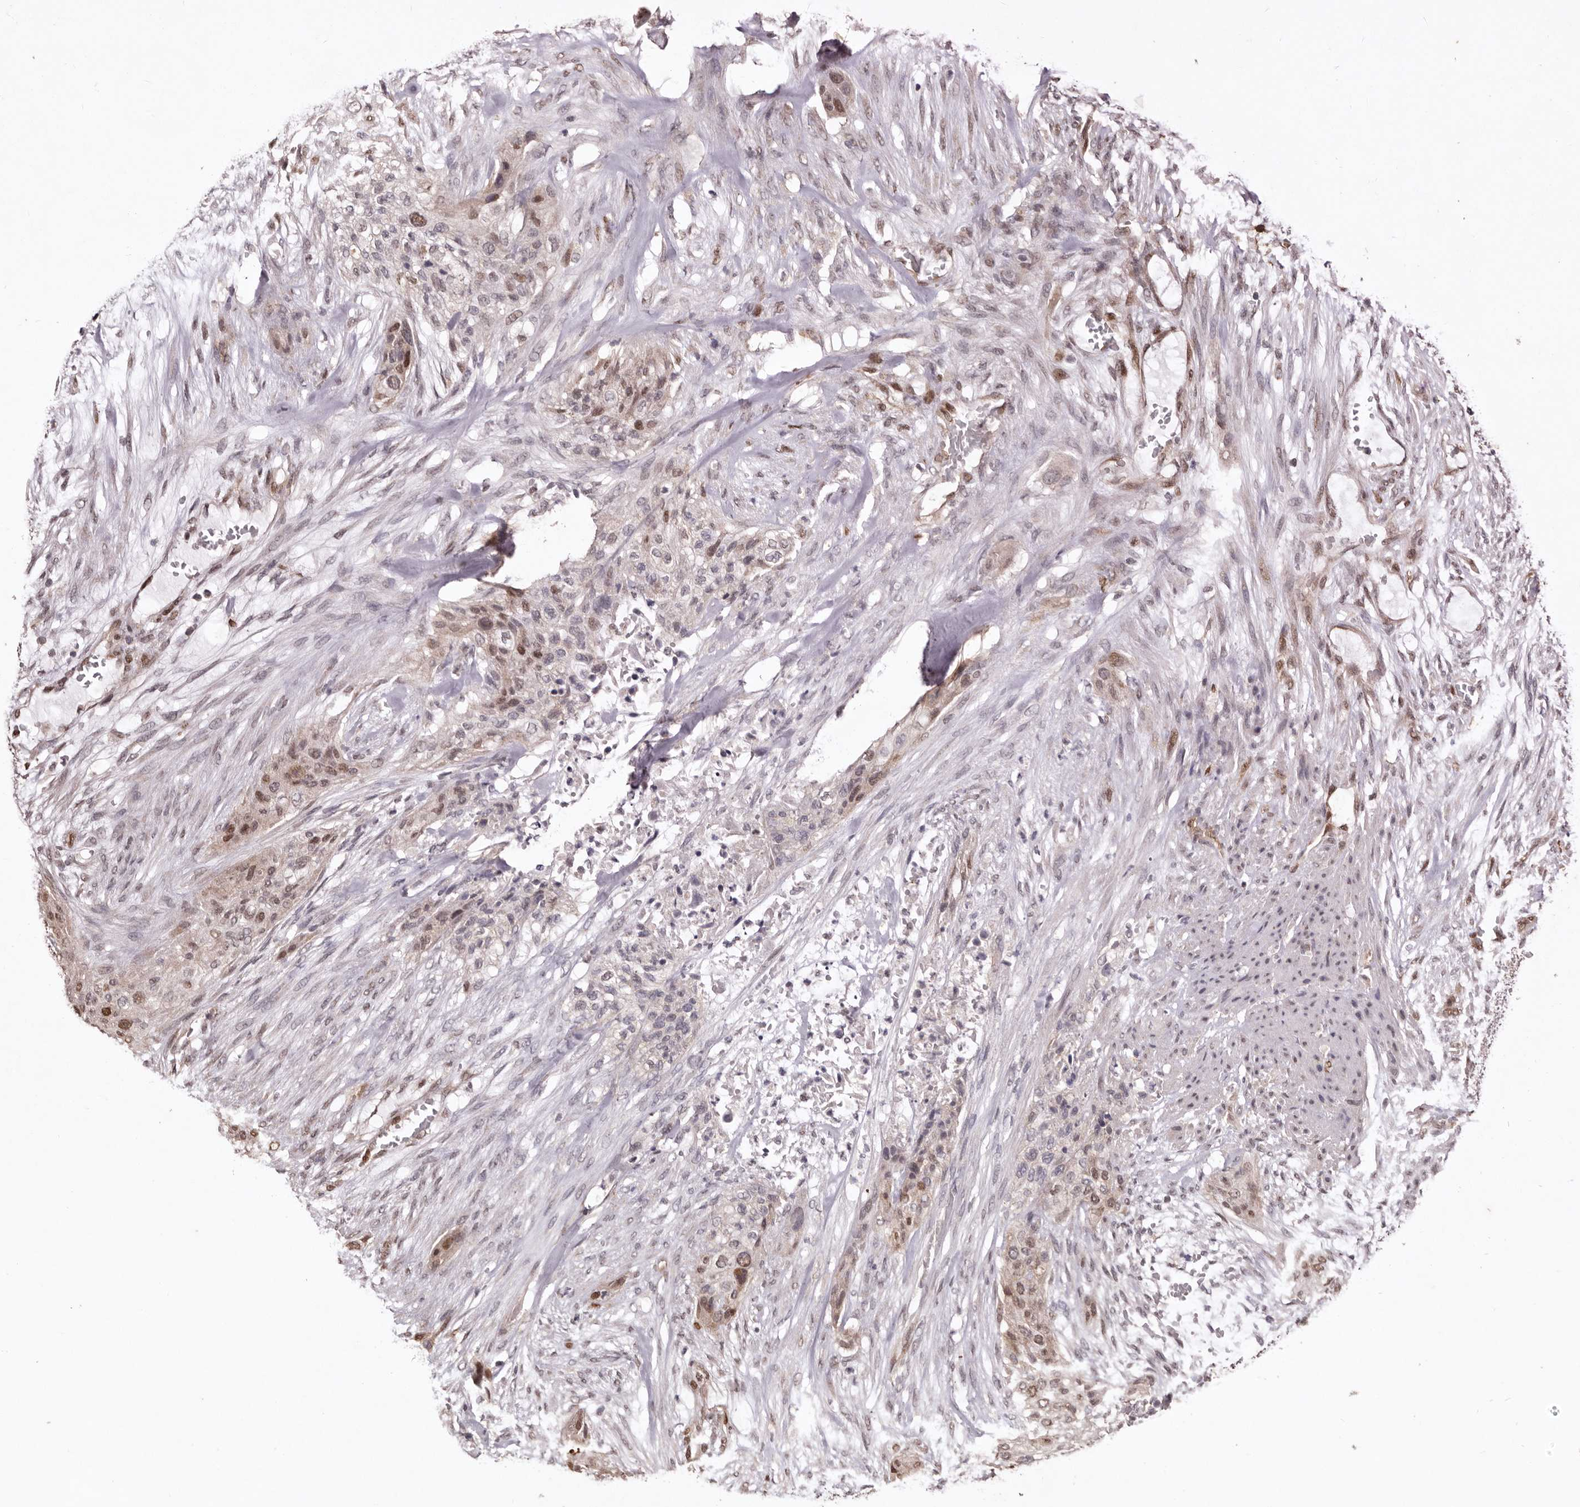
{"staining": {"intensity": "moderate", "quantity": ">75%", "location": "nuclear"}, "tissue": "urothelial cancer", "cell_type": "Tumor cells", "image_type": "cancer", "snomed": [{"axis": "morphology", "description": "Urothelial carcinoma, High grade"}, {"axis": "topography", "description": "Urinary bladder"}], "caption": "Protein staining of high-grade urothelial carcinoma tissue shows moderate nuclear expression in approximately >75% of tumor cells. Nuclei are stained in blue.", "gene": "NOTCH1", "patient": {"sex": "male", "age": 35}}